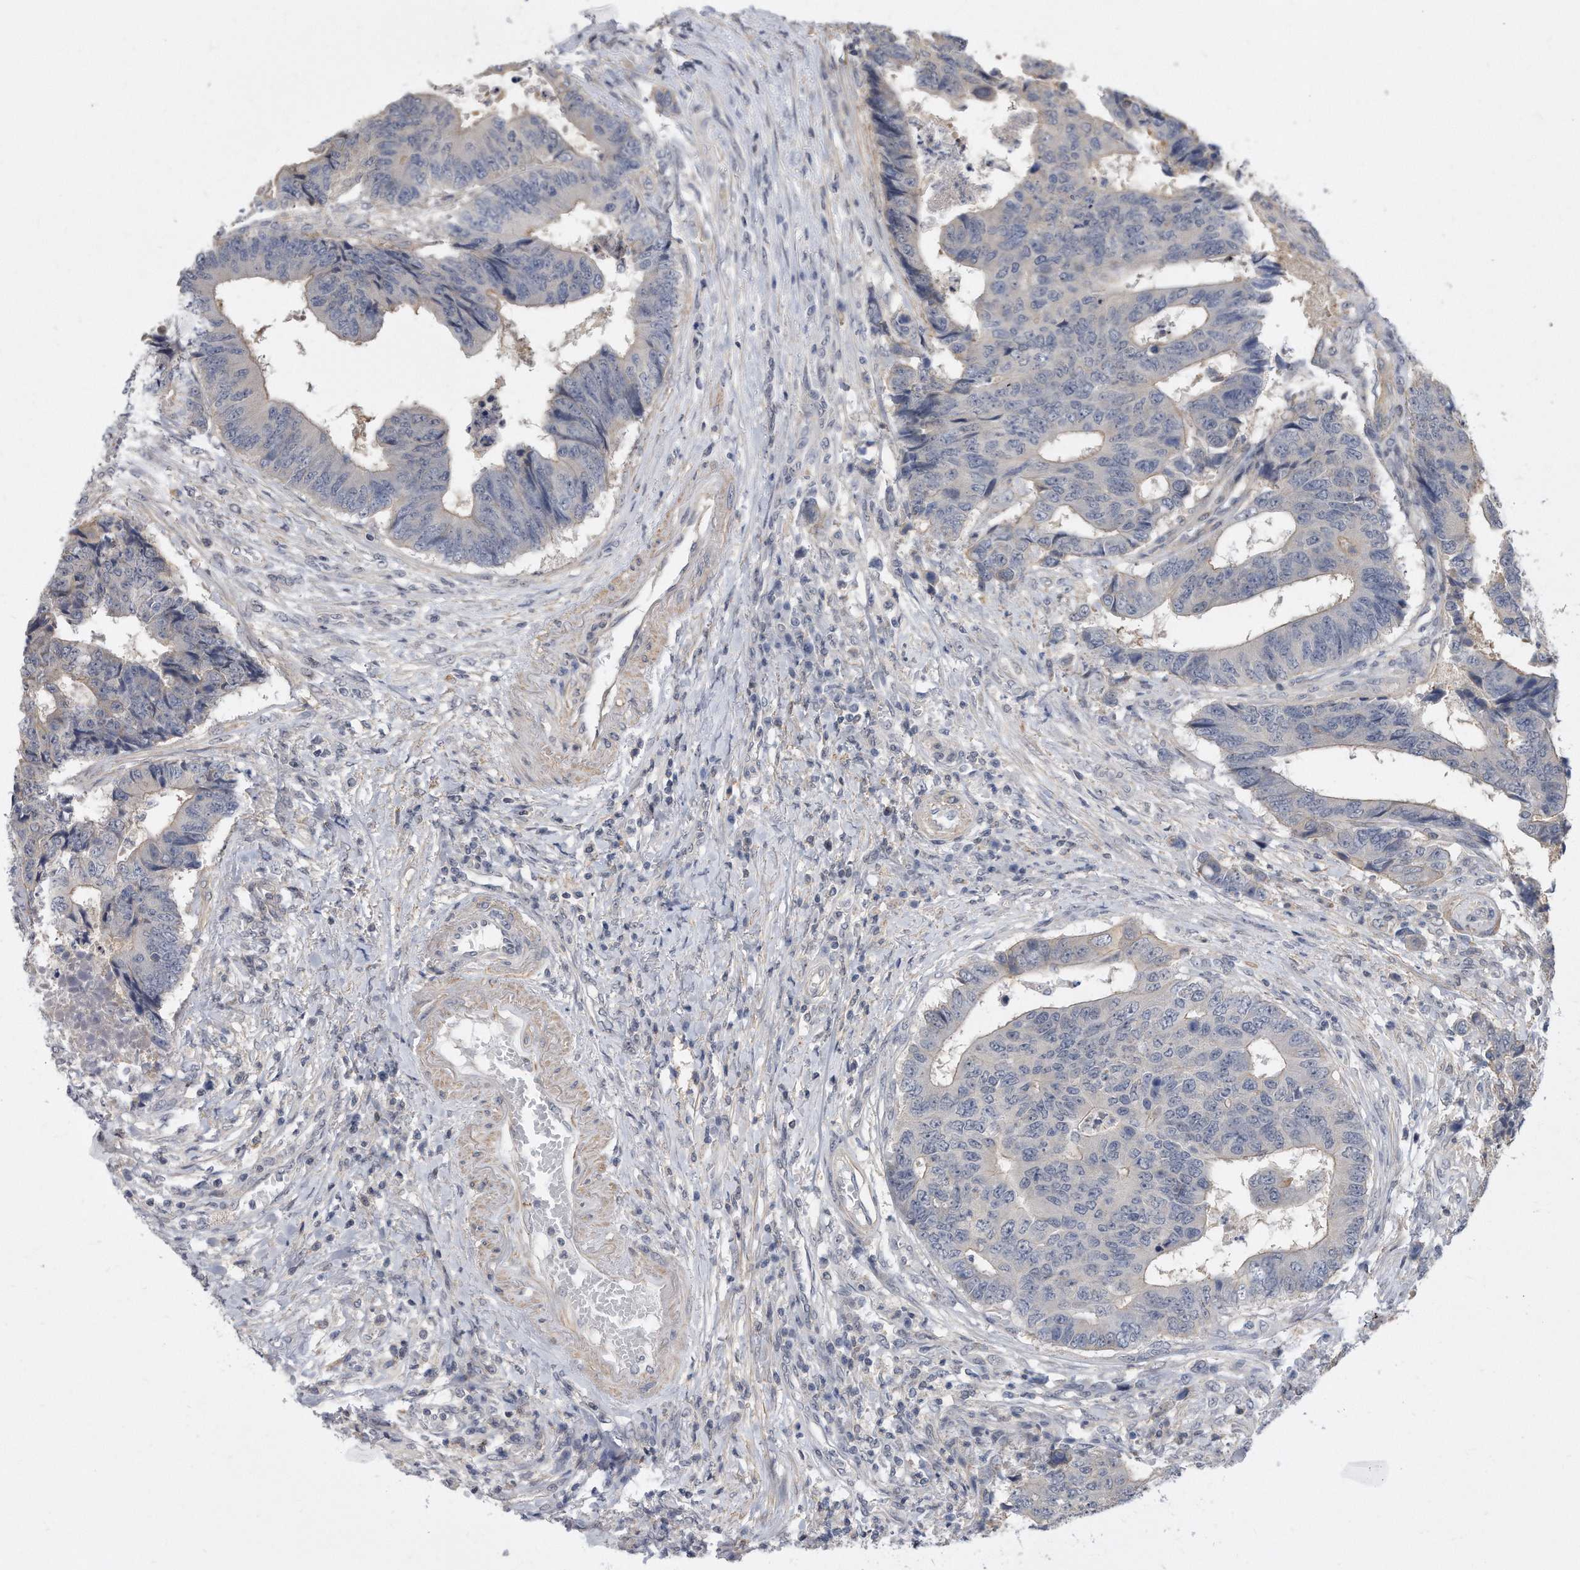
{"staining": {"intensity": "weak", "quantity": "<25%", "location": "cytoplasmic/membranous"}, "tissue": "colorectal cancer", "cell_type": "Tumor cells", "image_type": "cancer", "snomed": [{"axis": "morphology", "description": "Adenocarcinoma, NOS"}, {"axis": "topography", "description": "Rectum"}], "caption": "High magnification brightfield microscopy of colorectal cancer stained with DAB (3,3'-diaminobenzidine) (brown) and counterstained with hematoxylin (blue): tumor cells show no significant expression.", "gene": "TCP1", "patient": {"sex": "male", "age": 84}}